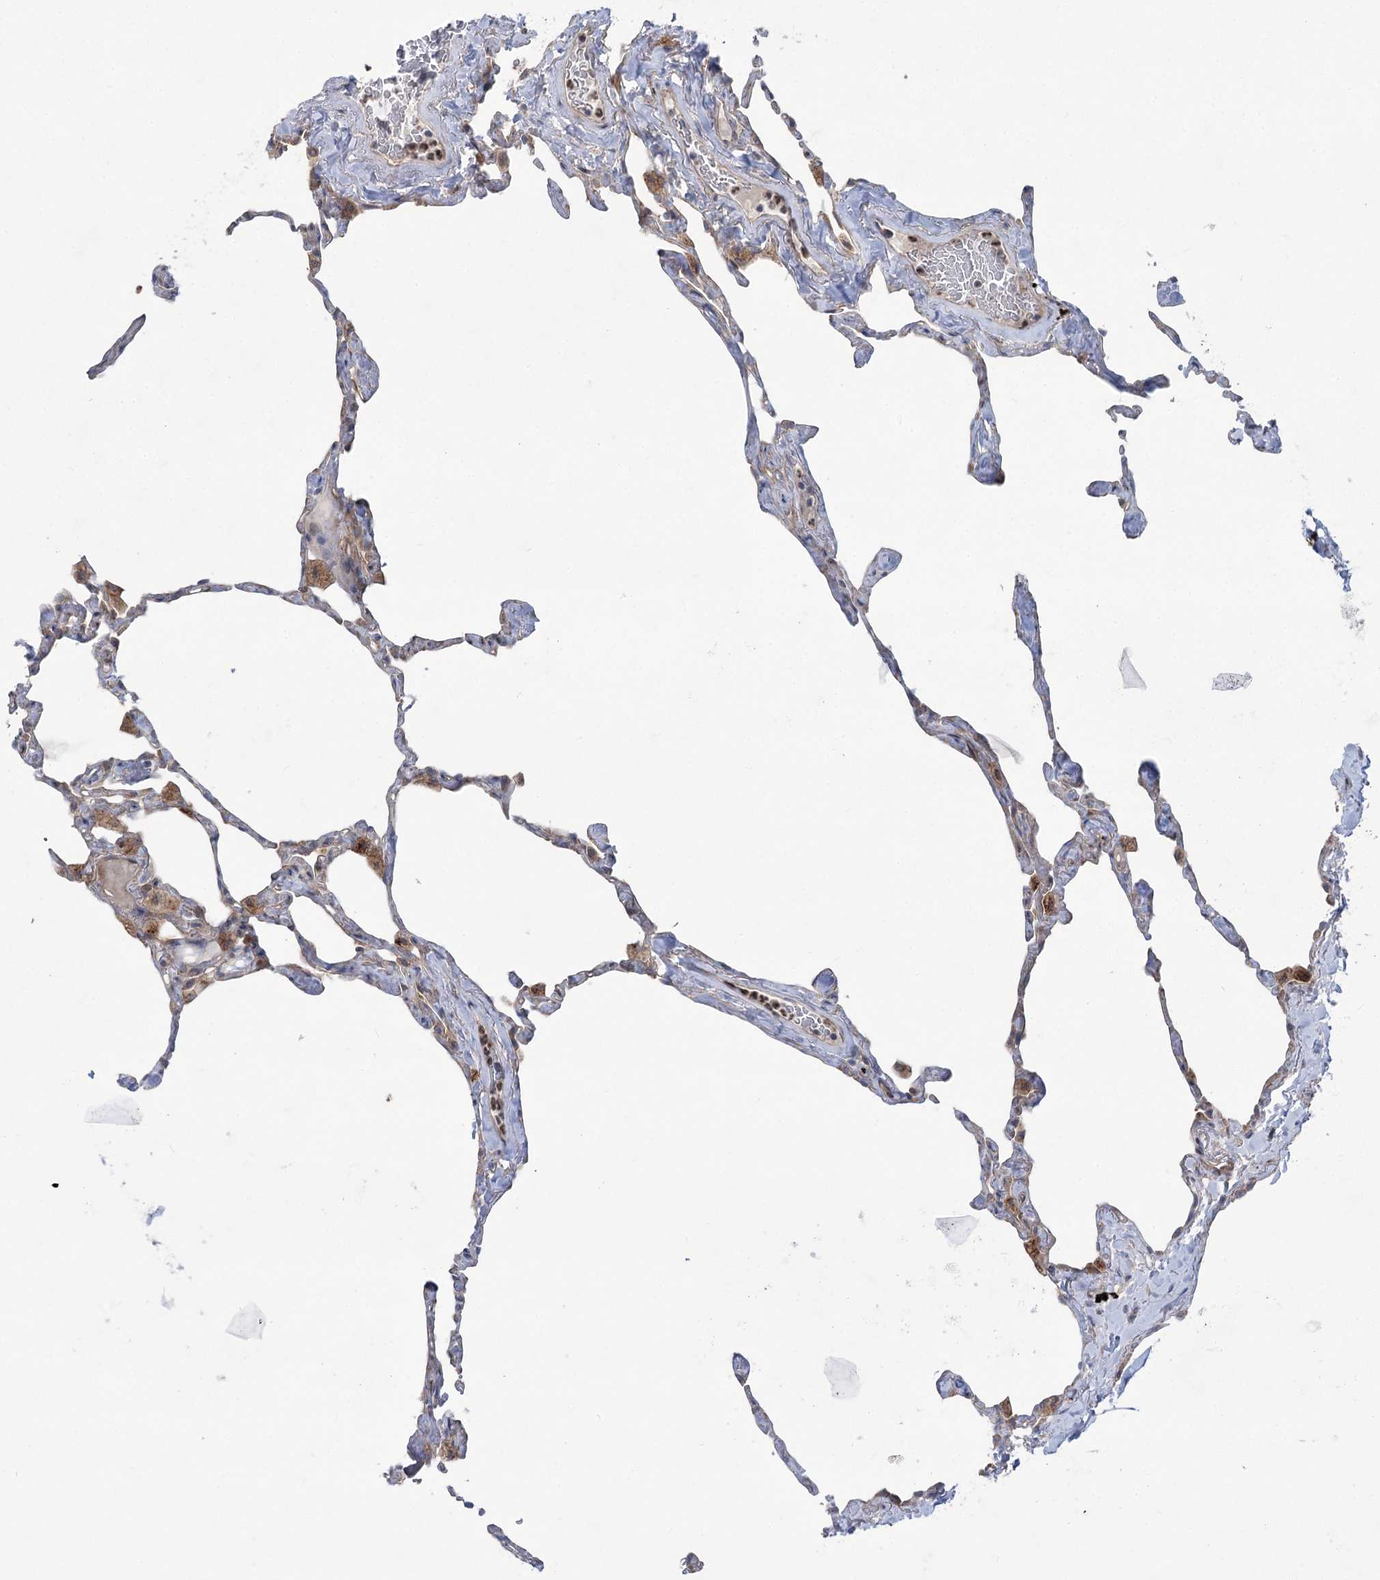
{"staining": {"intensity": "weak", "quantity": "25%-75%", "location": "cytoplasmic/membranous"}, "tissue": "lung", "cell_type": "Alveolar cells", "image_type": "normal", "snomed": [{"axis": "morphology", "description": "Normal tissue, NOS"}, {"axis": "topography", "description": "Lung"}], "caption": "IHC photomicrograph of benign lung: human lung stained using immunohistochemistry (IHC) shows low levels of weak protein expression localized specifically in the cytoplasmic/membranous of alveolar cells, appearing as a cytoplasmic/membranous brown color.", "gene": "SCN11A", "patient": {"sex": "male", "age": 65}}